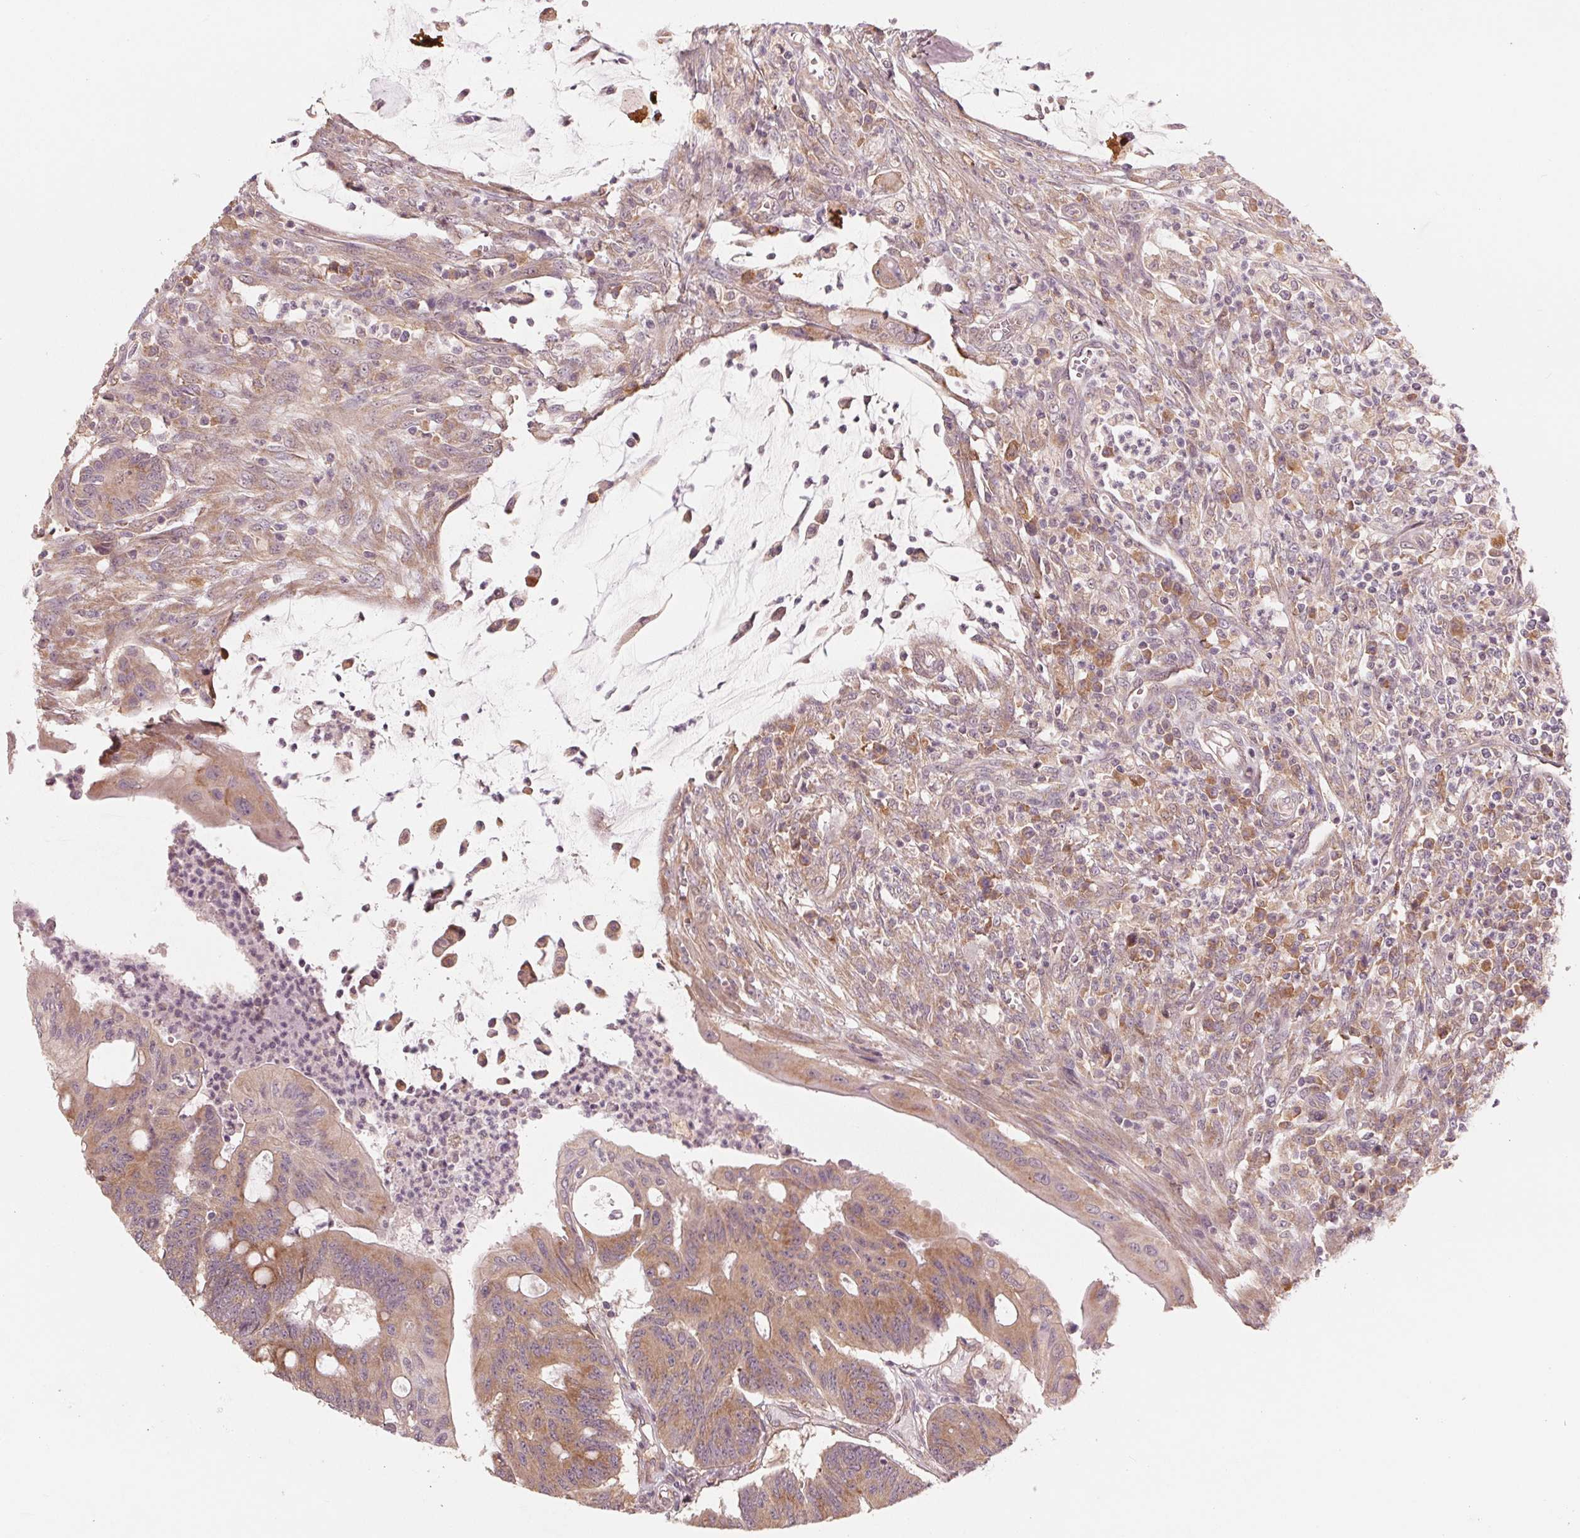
{"staining": {"intensity": "weak", "quantity": ">75%", "location": "cytoplasmic/membranous"}, "tissue": "colorectal cancer", "cell_type": "Tumor cells", "image_type": "cancer", "snomed": [{"axis": "morphology", "description": "Adenocarcinoma, NOS"}, {"axis": "topography", "description": "Colon"}], "caption": "Colorectal cancer stained with immunohistochemistry (IHC) displays weak cytoplasmic/membranous staining in about >75% of tumor cells. (Stains: DAB in brown, nuclei in blue, Microscopy: brightfield microscopy at high magnification).", "gene": "GIGYF2", "patient": {"sex": "male", "age": 65}}